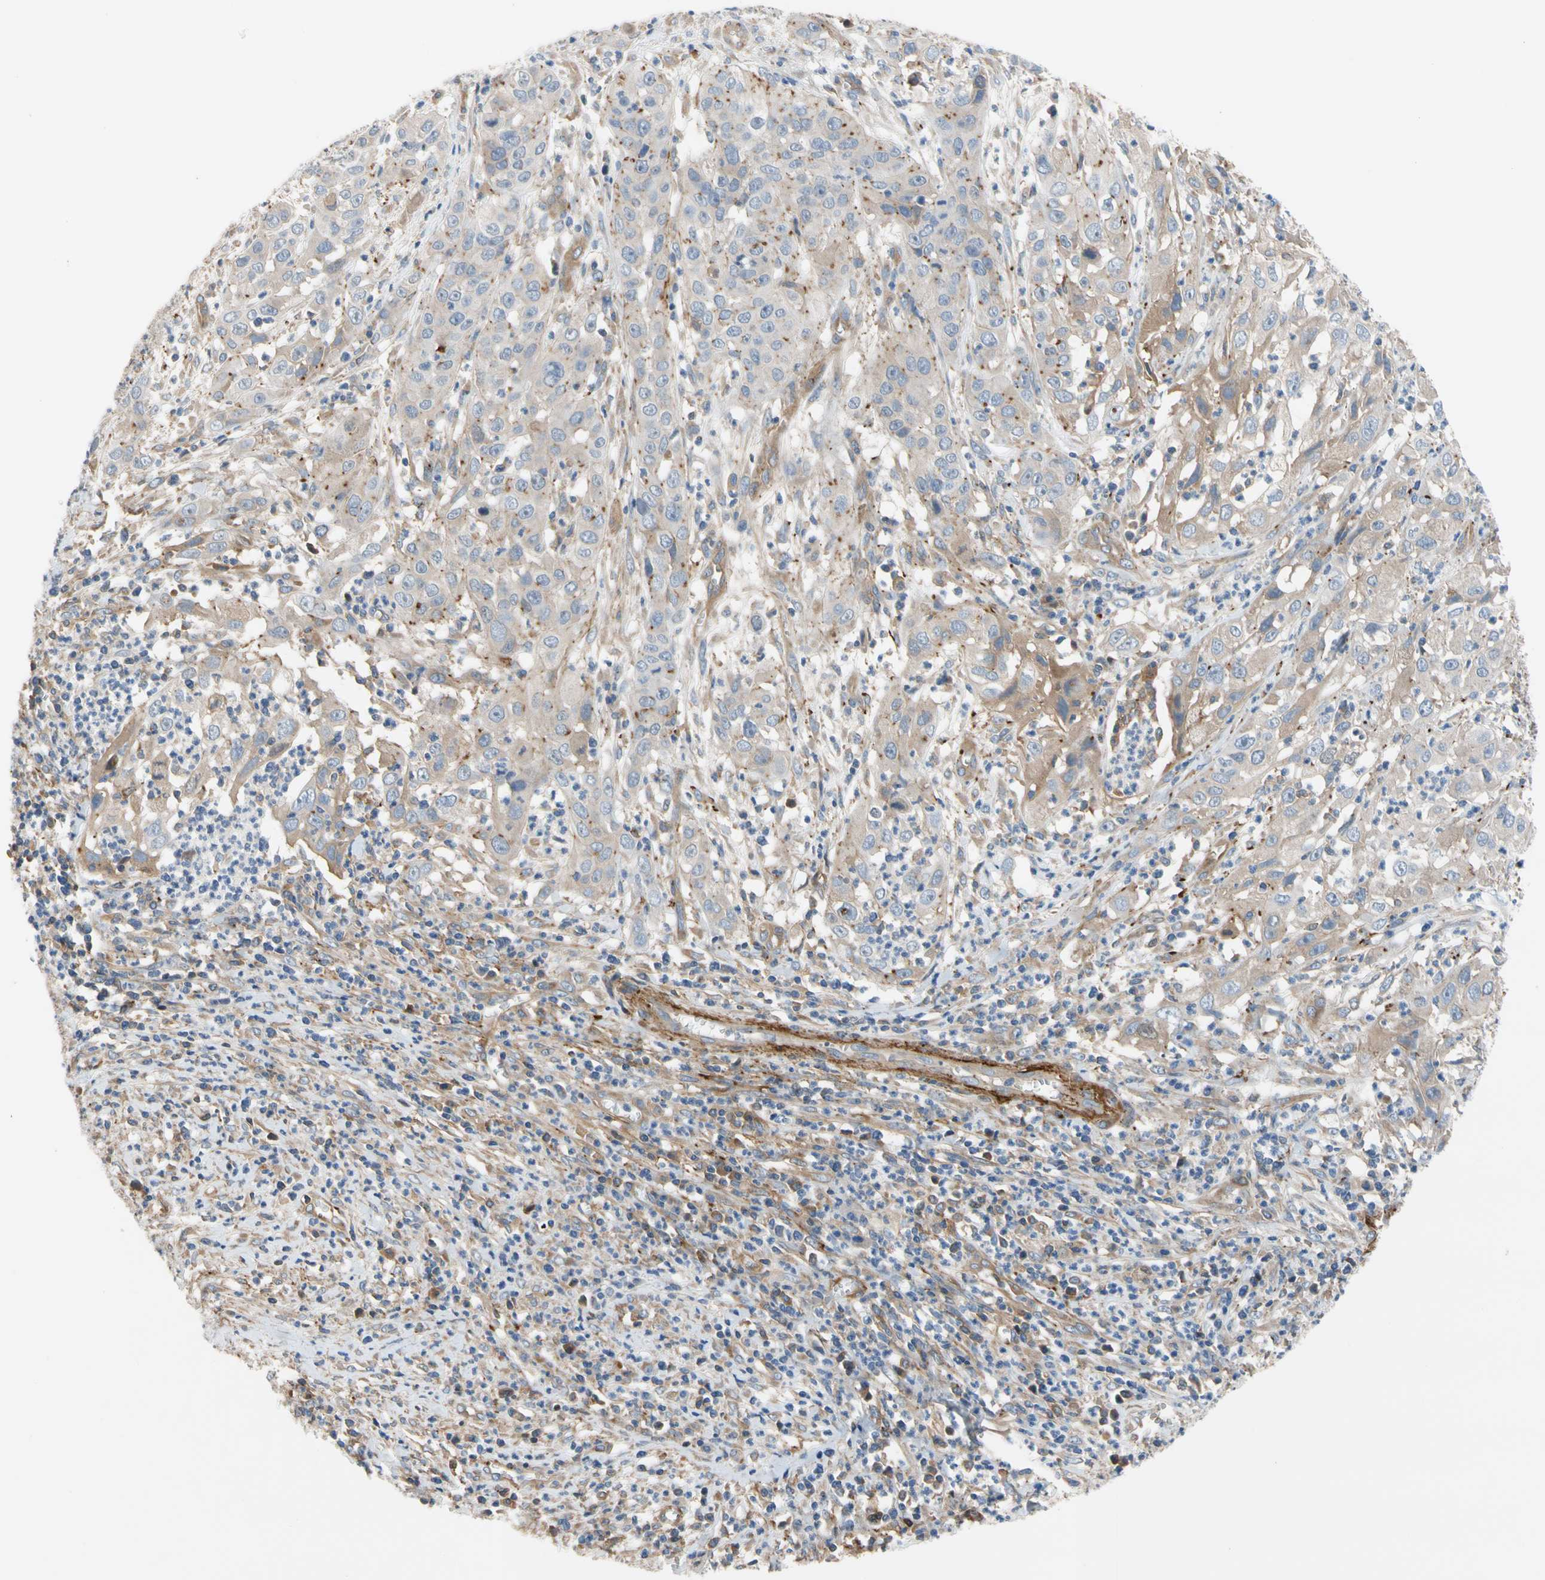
{"staining": {"intensity": "weak", "quantity": "<25%", "location": "cytoplasmic/membranous"}, "tissue": "cervical cancer", "cell_type": "Tumor cells", "image_type": "cancer", "snomed": [{"axis": "morphology", "description": "Squamous cell carcinoma, NOS"}, {"axis": "topography", "description": "Cervix"}], "caption": "There is no significant staining in tumor cells of cervical squamous cell carcinoma.", "gene": "ENTREP3", "patient": {"sex": "female", "age": 32}}